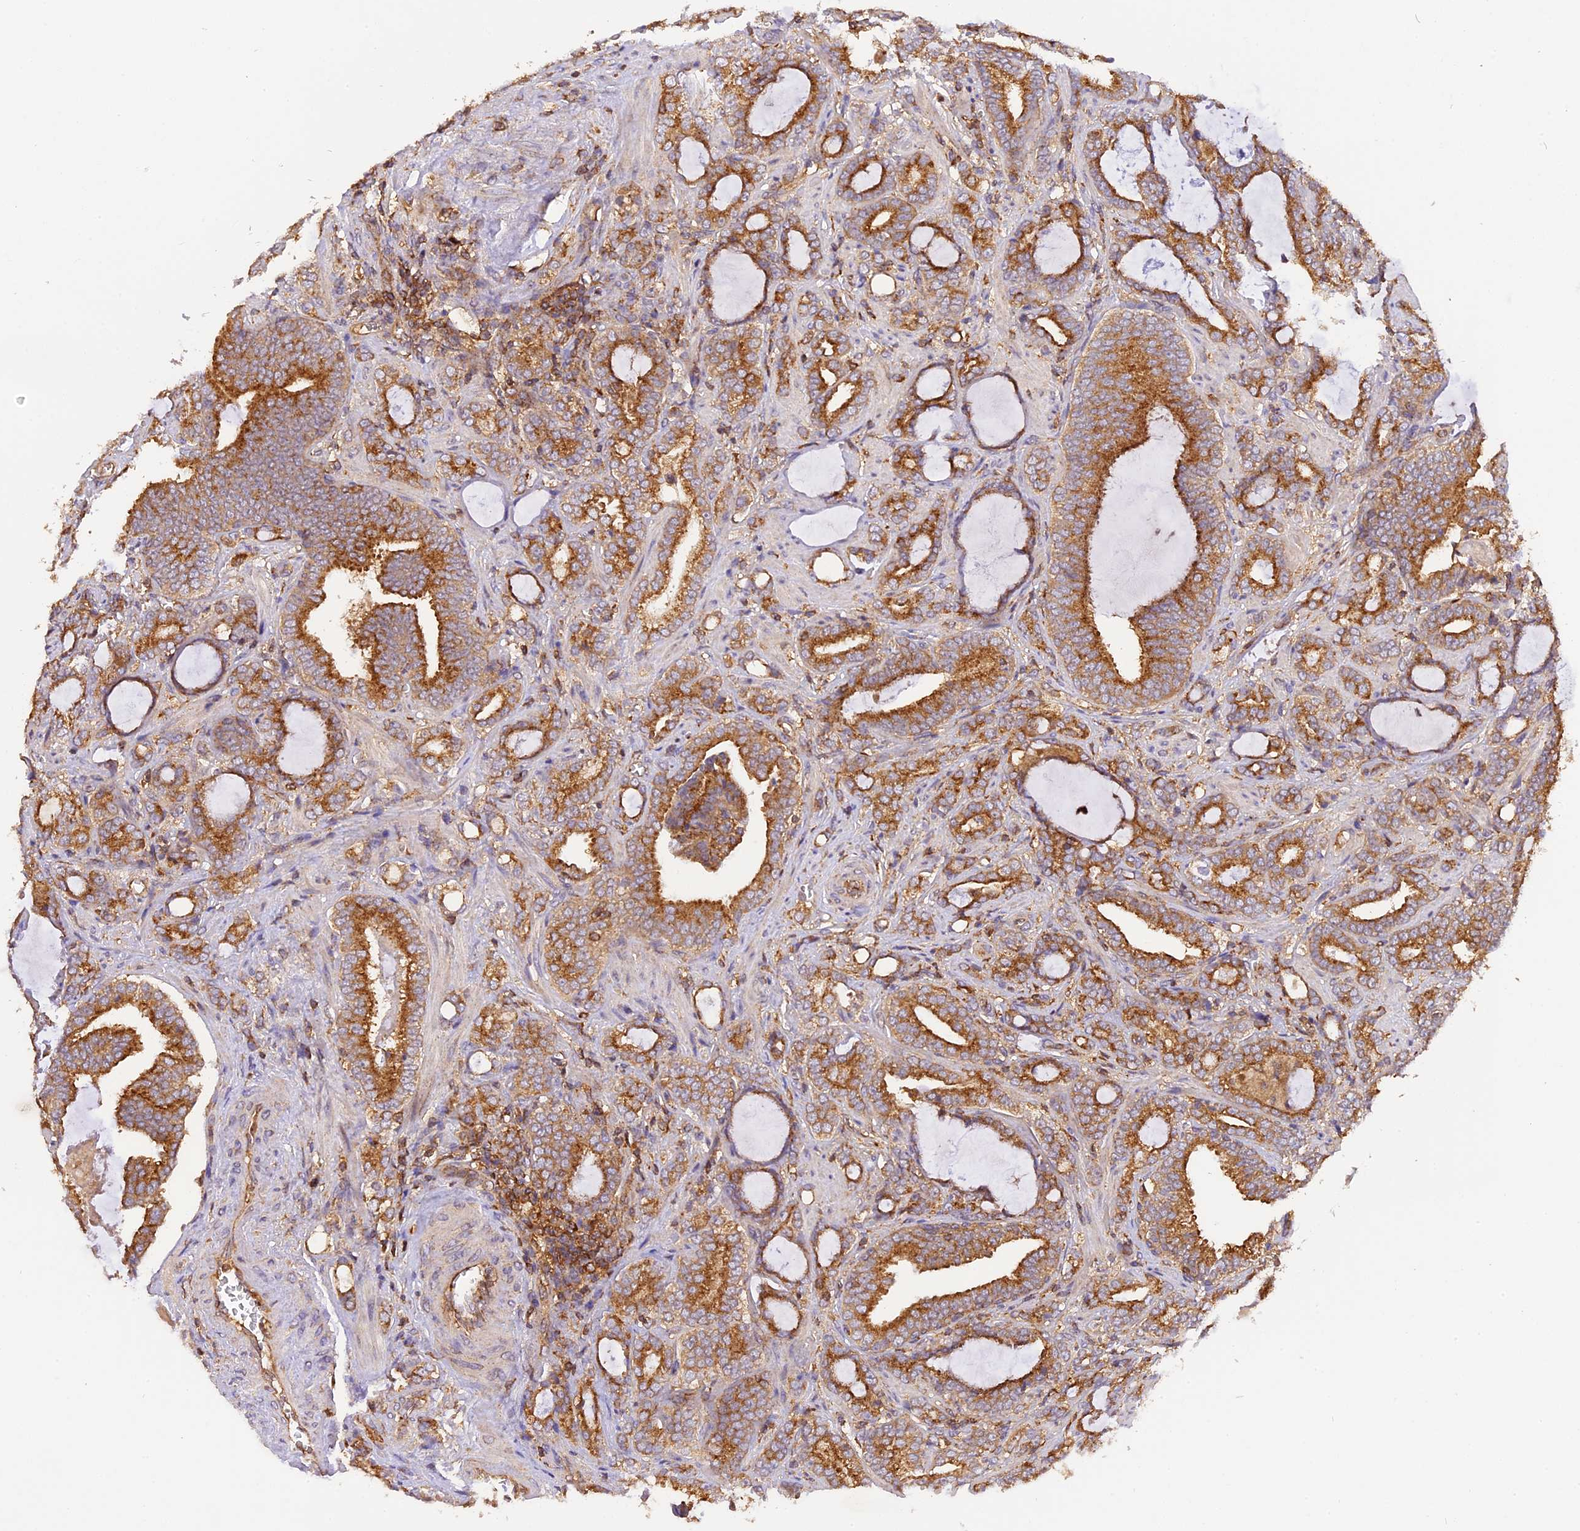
{"staining": {"intensity": "strong", "quantity": ">75%", "location": "cytoplasmic/membranous"}, "tissue": "prostate cancer", "cell_type": "Tumor cells", "image_type": "cancer", "snomed": [{"axis": "morphology", "description": "Adenocarcinoma, High grade"}, {"axis": "topography", "description": "Prostate and seminal vesicle, NOS"}], "caption": "A photomicrograph showing strong cytoplasmic/membranous expression in approximately >75% of tumor cells in adenocarcinoma (high-grade) (prostate), as visualized by brown immunohistochemical staining.", "gene": "PEX3", "patient": {"sex": "male", "age": 67}}